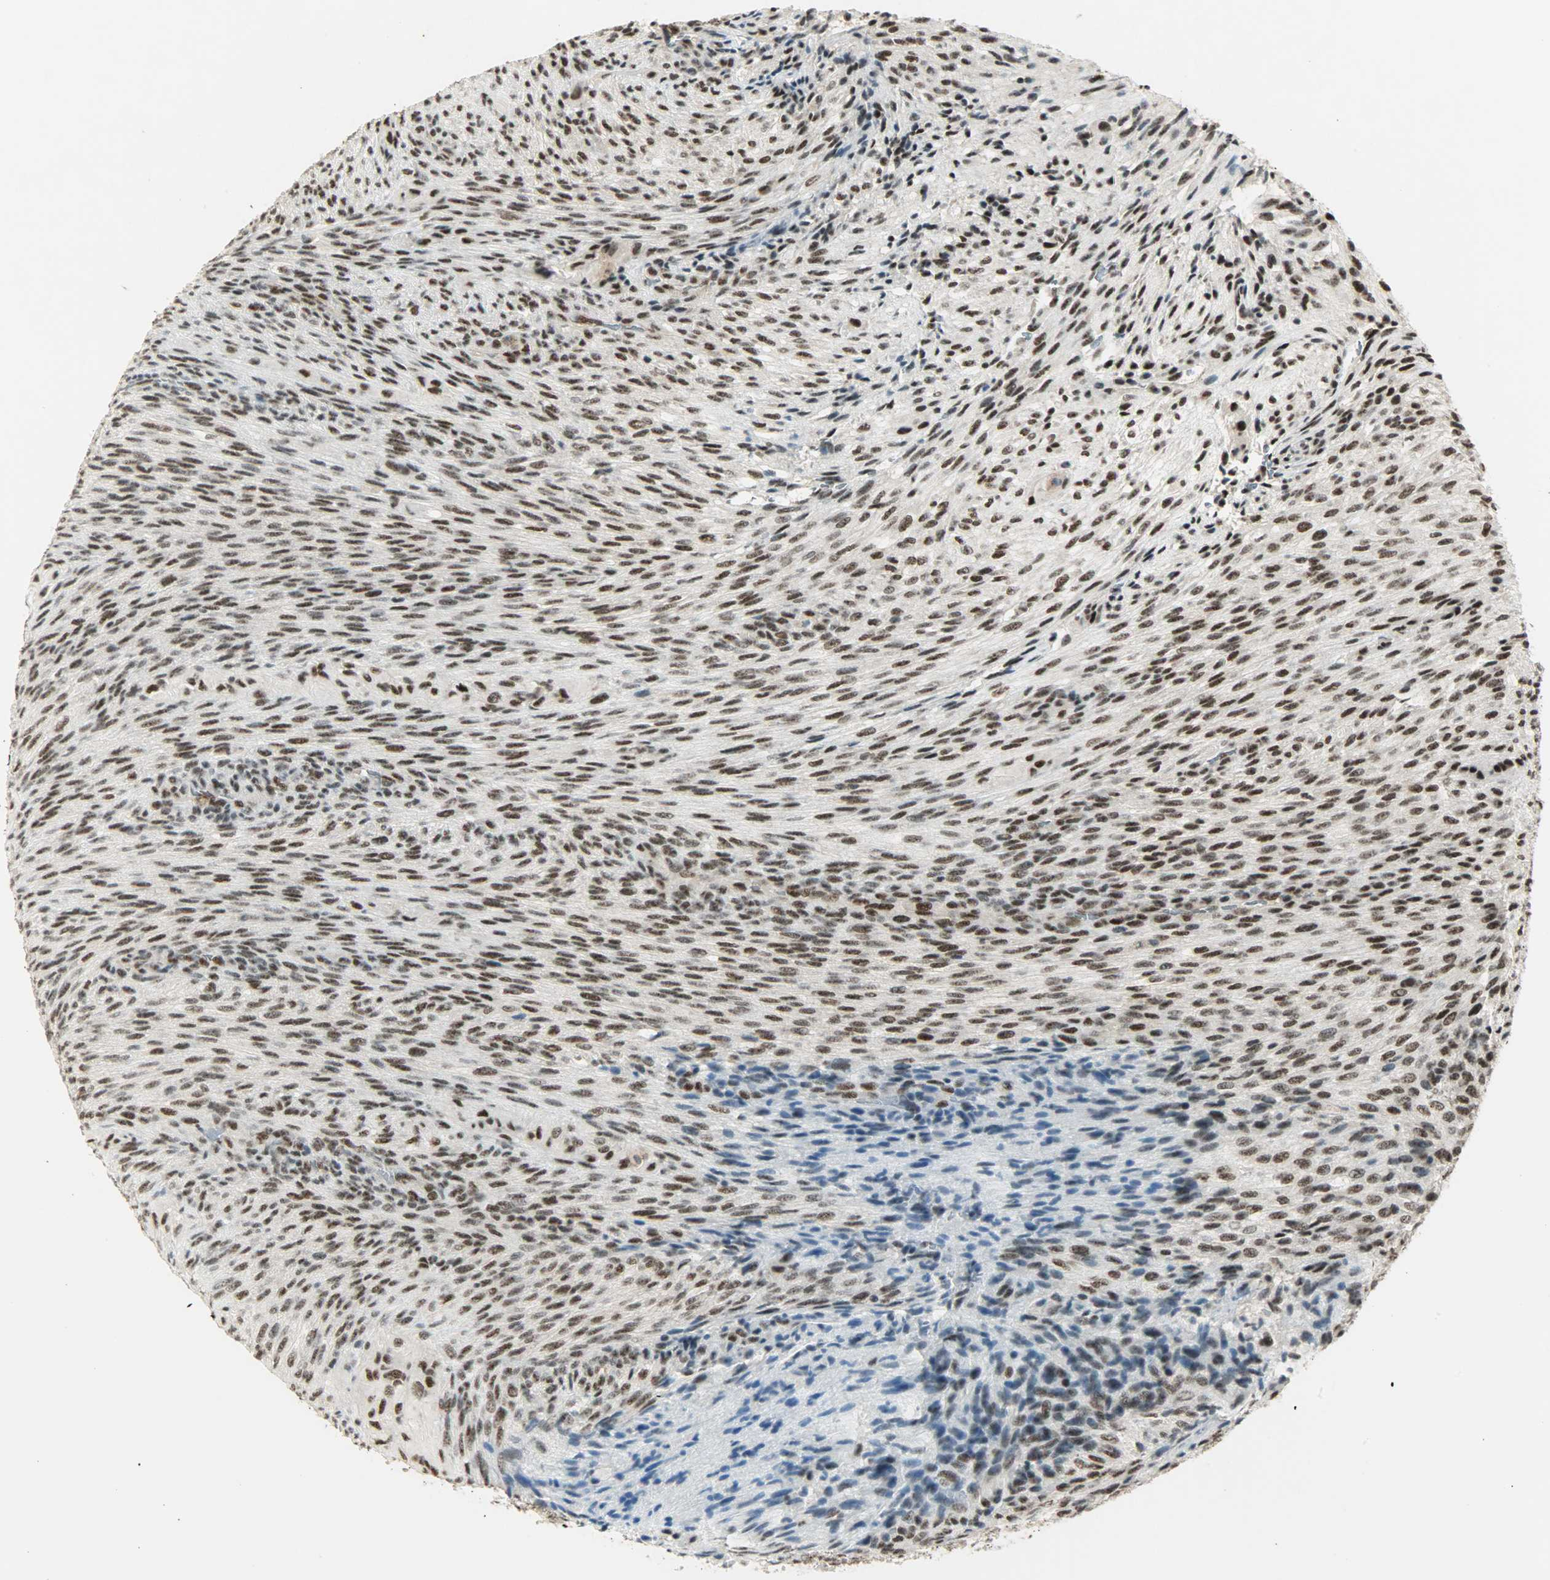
{"staining": {"intensity": "strong", "quantity": ">75%", "location": "nuclear"}, "tissue": "glioma", "cell_type": "Tumor cells", "image_type": "cancer", "snomed": [{"axis": "morphology", "description": "Glioma, malignant, High grade"}, {"axis": "topography", "description": "Cerebral cortex"}], "caption": "Protein staining of malignant glioma (high-grade) tissue exhibits strong nuclear expression in approximately >75% of tumor cells. The staining was performed using DAB, with brown indicating positive protein expression. Nuclei are stained blue with hematoxylin.", "gene": "SUGP1", "patient": {"sex": "female", "age": 55}}